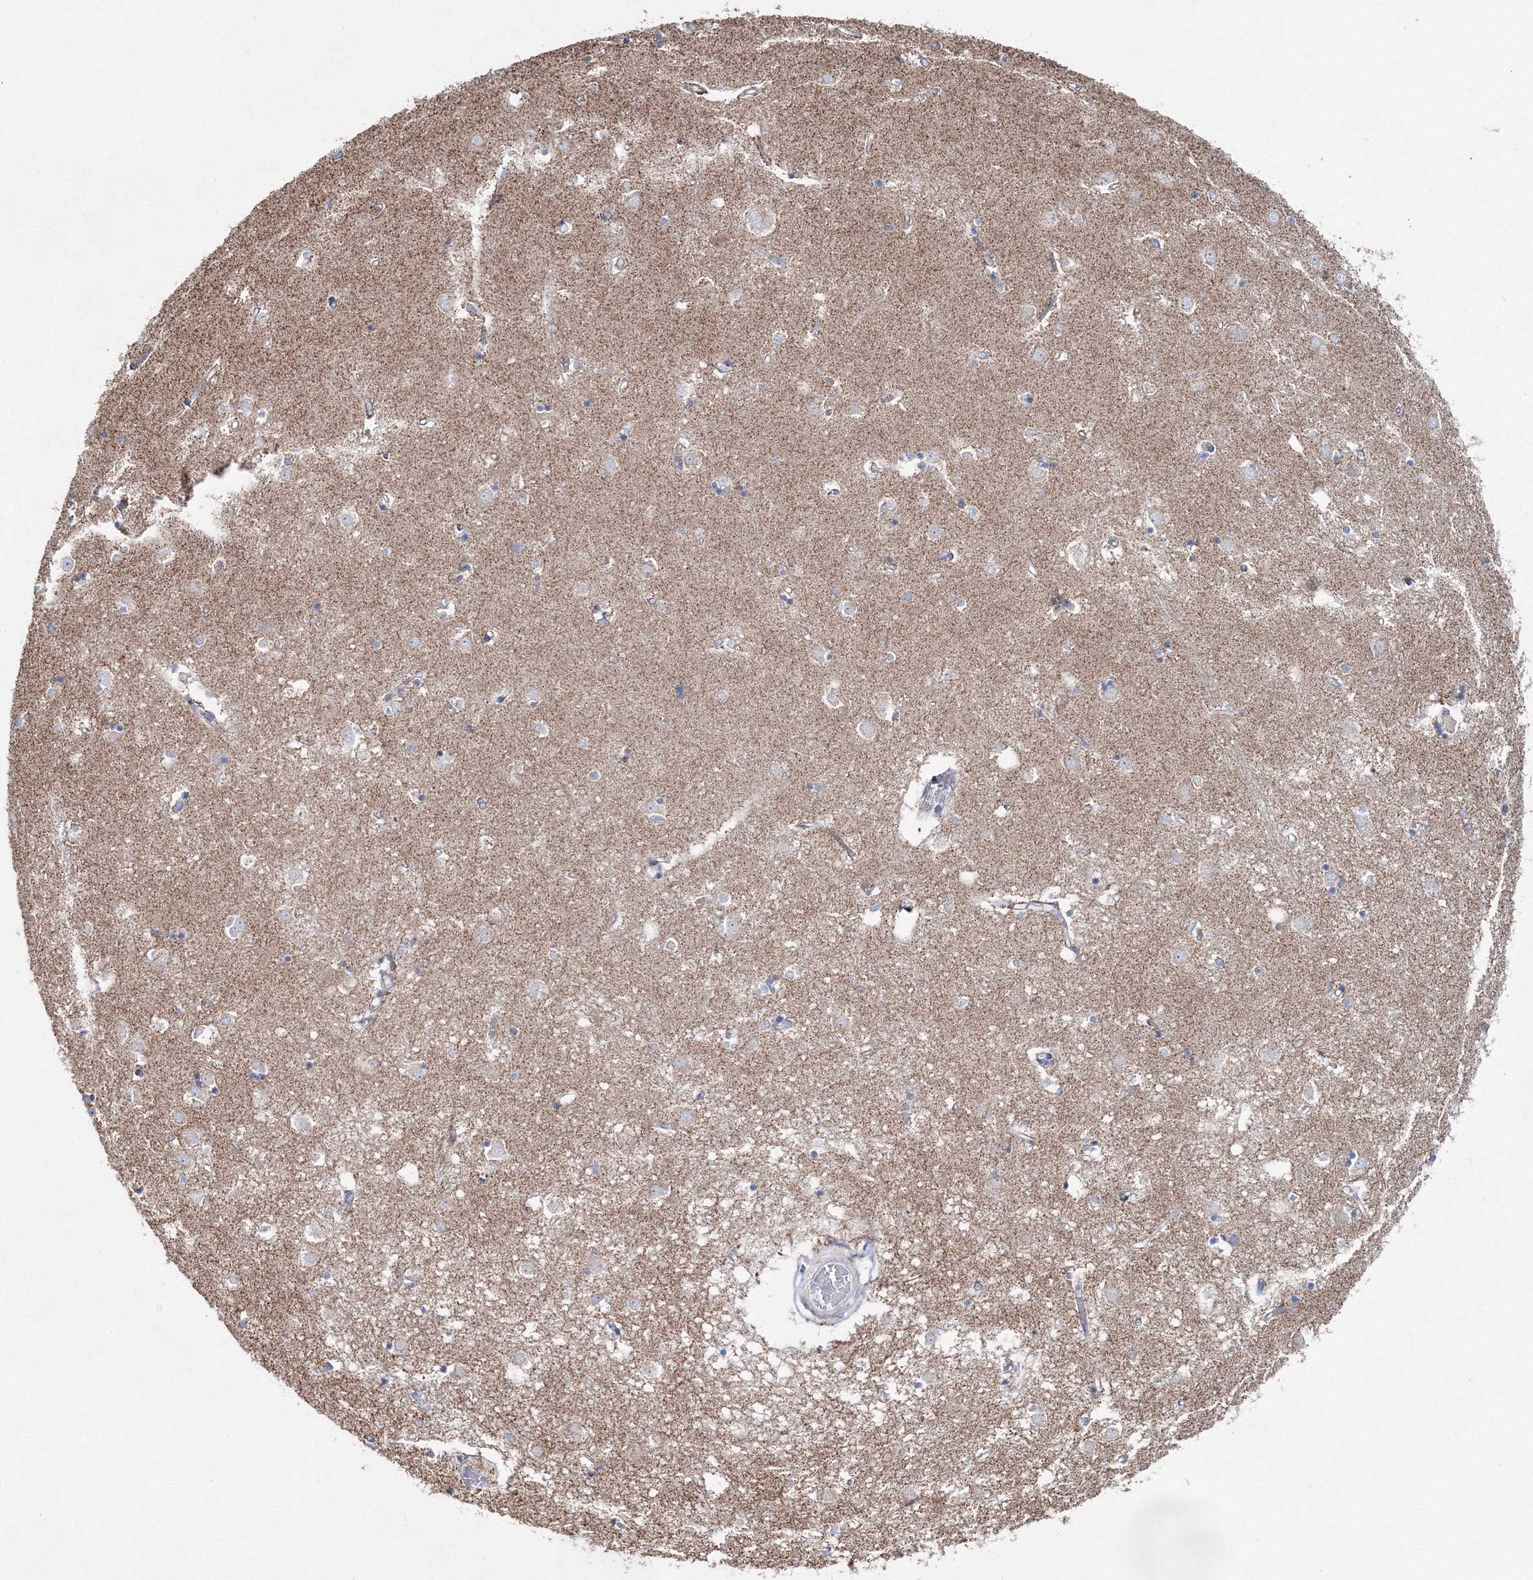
{"staining": {"intensity": "negative", "quantity": "none", "location": "none"}, "tissue": "caudate", "cell_type": "Glial cells", "image_type": "normal", "snomed": [{"axis": "morphology", "description": "Normal tissue, NOS"}, {"axis": "topography", "description": "Lateral ventricle wall"}], "caption": "Photomicrograph shows no significant protein staining in glial cells of unremarkable caudate.", "gene": "IGSF9", "patient": {"sex": "male", "age": 45}}